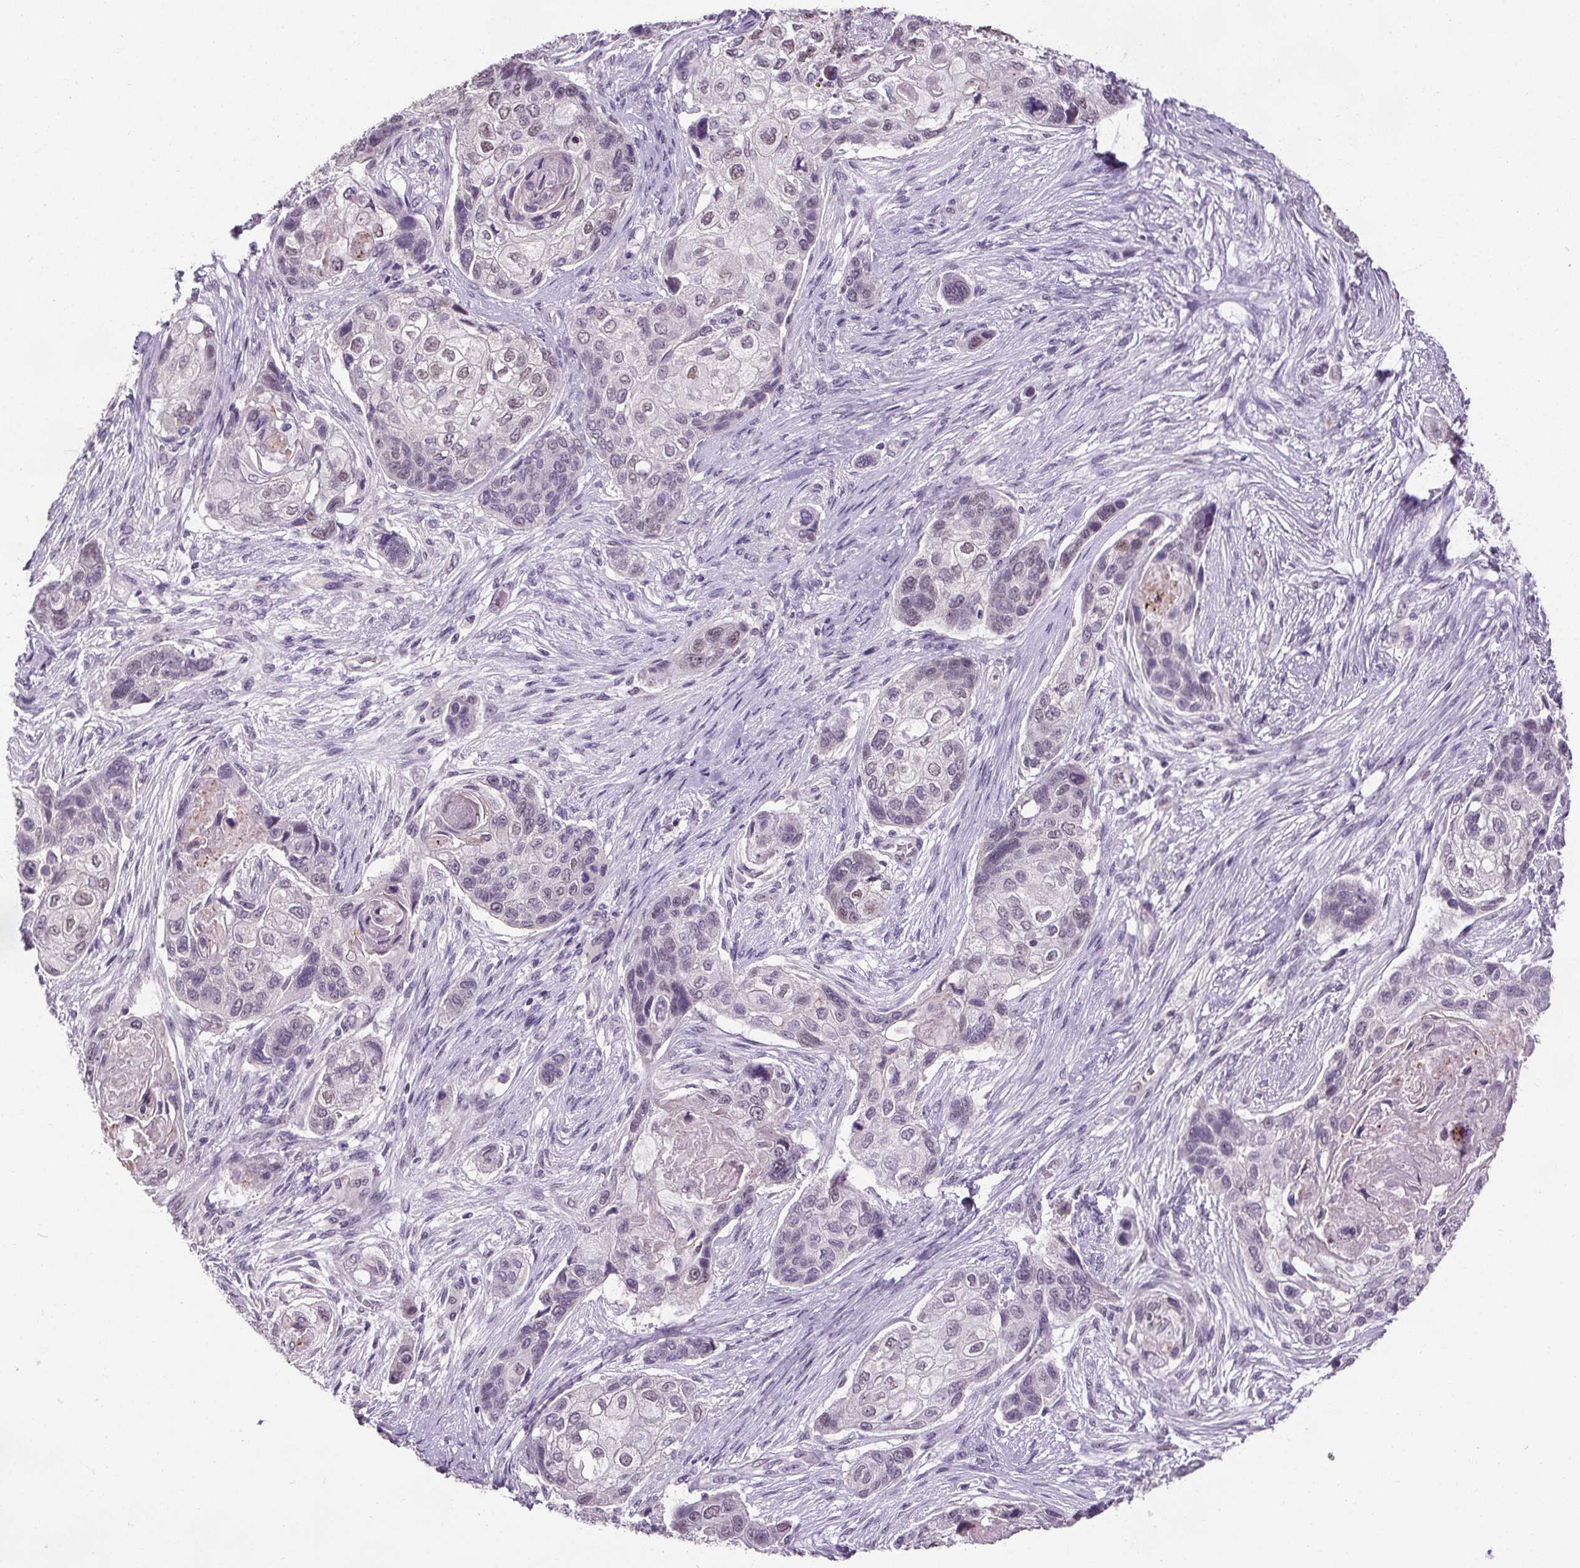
{"staining": {"intensity": "negative", "quantity": "none", "location": "none"}, "tissue": "lung cancer", "cell_type": "Tumor cells", "image_type": "cancer", "snomed": [{"axis": "morphology", "description": "Squamous cell carcinoma, NOS"}, {"axis": "topography", "description": "Lung"}], "caption": "DAB (3,3'-diaminobenzidine) immunohistochemical staining of lung cancer (squamous cell carcinoma) exhibits no significant staining in tumor cells. (DAB (3,3'-diaminobenzidine) IHC visualized using brightfield microscopy, high magnification).", "gene": "SLC2A9", "patient": {"sex": "male", "age": 69}}